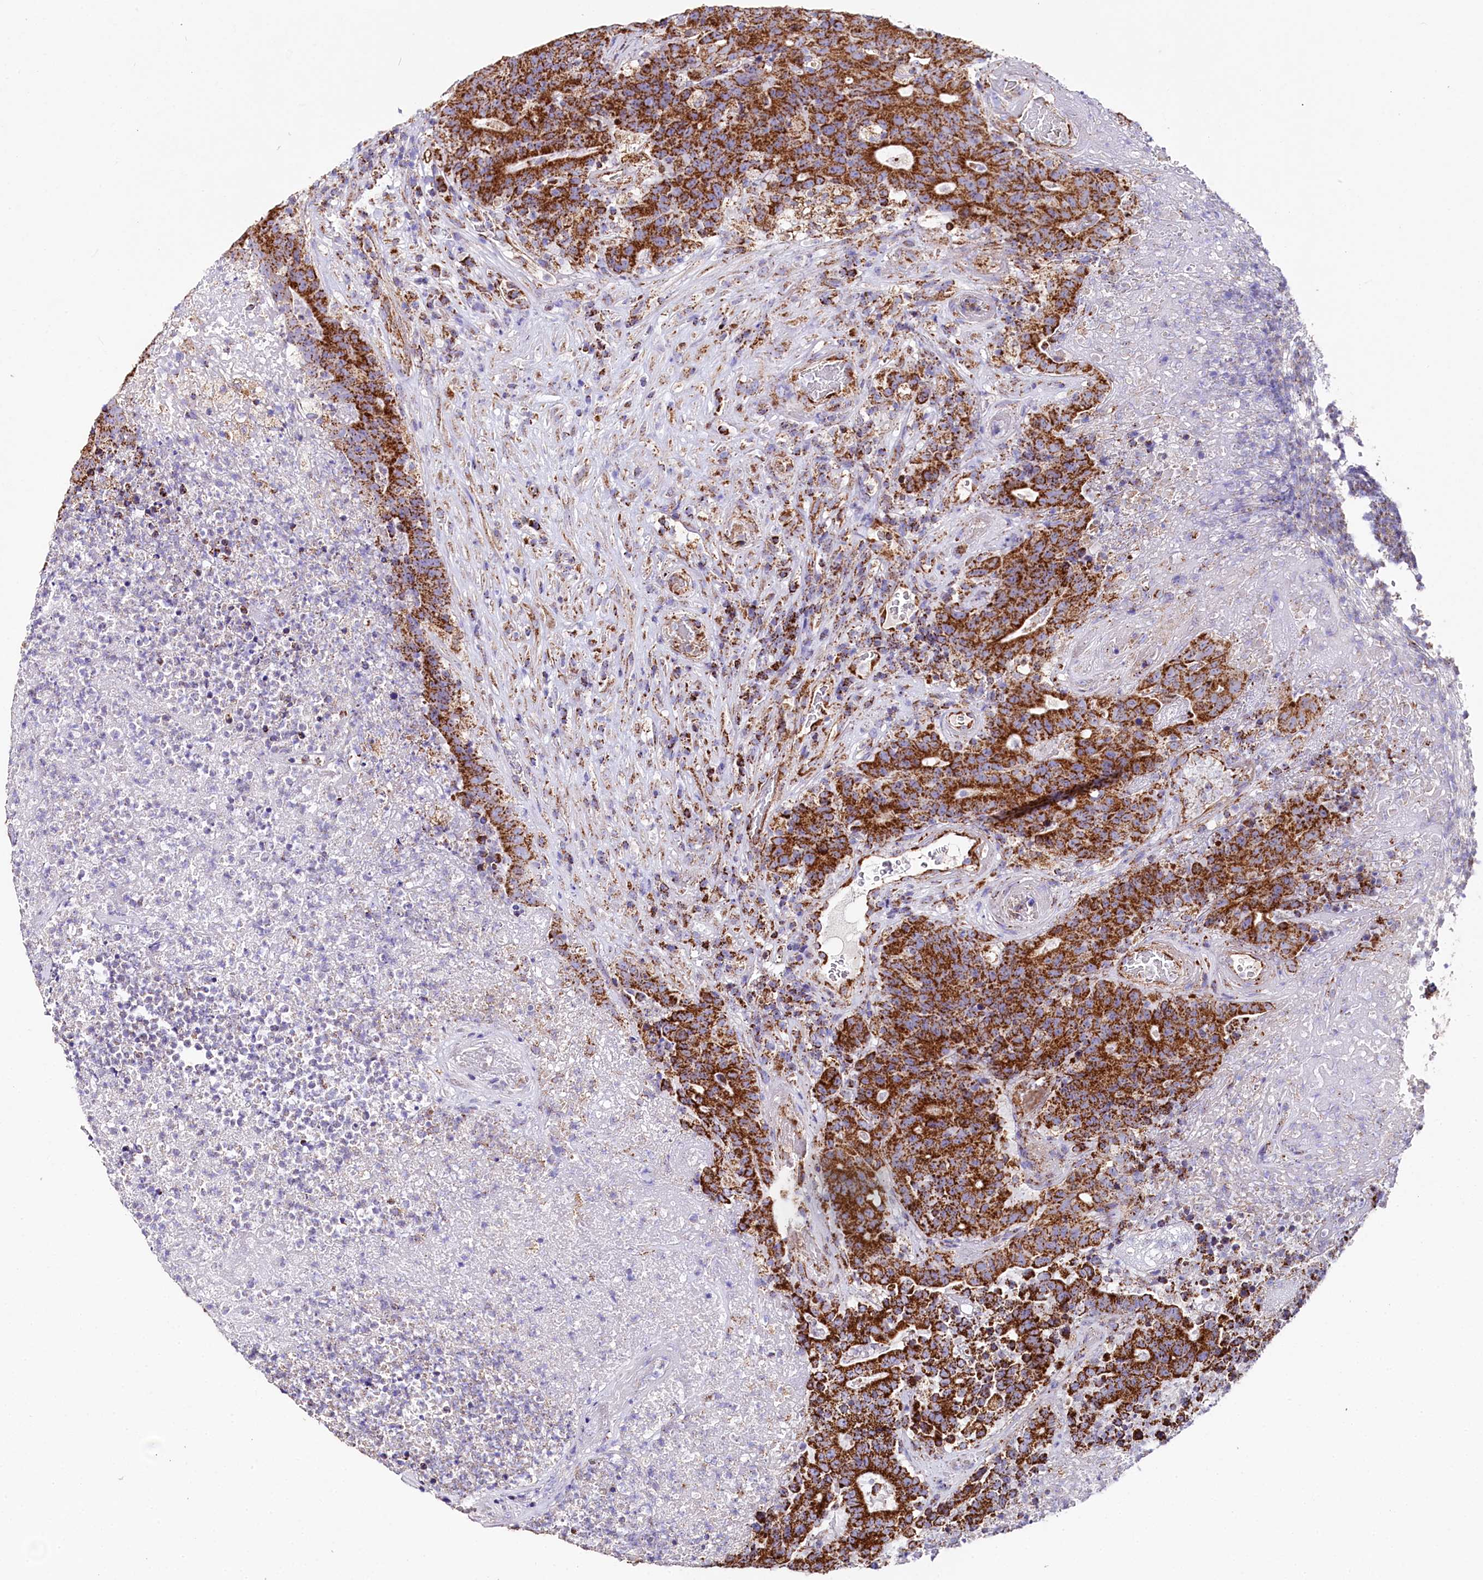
{"staining": {"intensity": "strong", "quantity": ">75%", "location": "cytoplasmic/membranous"}, "tissue": "colorectal cancer", "cell_type": "Tumor cells", "image_type": "cancer", "snomed": [{"axis": "morphology", "description": "Adenocarcinoma, NOS"}, {"axis": "topography", "description": "Colon"}], "caption": "Immunohistochemical staining of human adenocarcinoma (colorectal) shows strong cytoplasmic/membranous protein expression in approximately >75% of tumor cells. (DAB IHC with brightfield microscopy, high magnification).", "gene": "APLP2", "patient": {"sex": "female", "age": 75}}